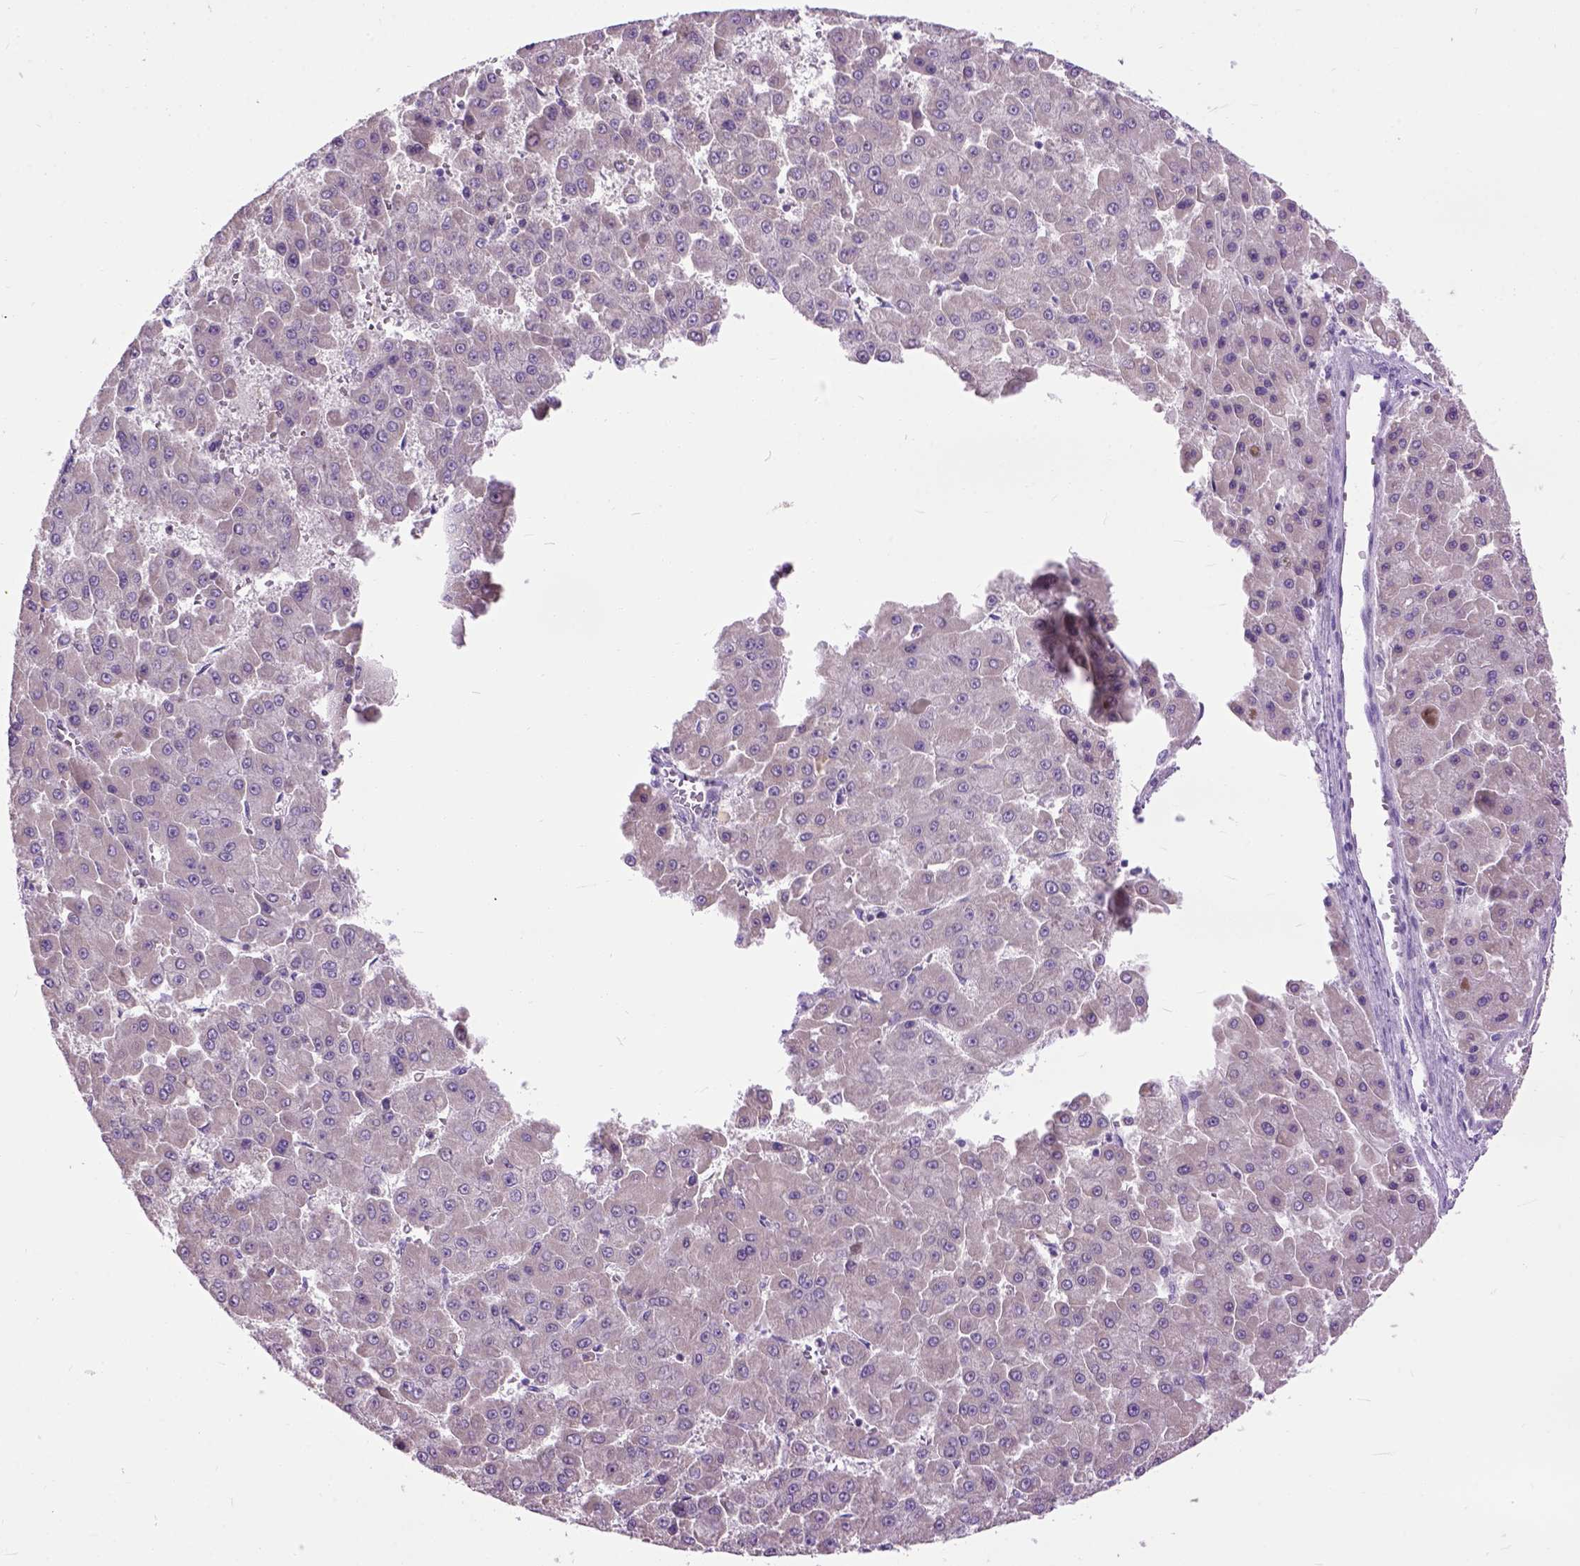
{"staining": {"intensity": "negative", "quantity": "none", "location": "none"}, "tissue": "liver cancer", "cell_type": "Tumor cells", "image_type": "cancer", "snomed": [{"axis": "morphology", "description": "Carcinoma, Hepatocellular, NOS"}, {"axis": "topography", "description": "Liver"}], "caption": "A high-resolution micrograph shows IHC staining of liver hepatocellular carcinoma, which reveals no significant expression in tumor cells.", "gene": "MAPT", "patient": {"sex": "male", "age": 78}}